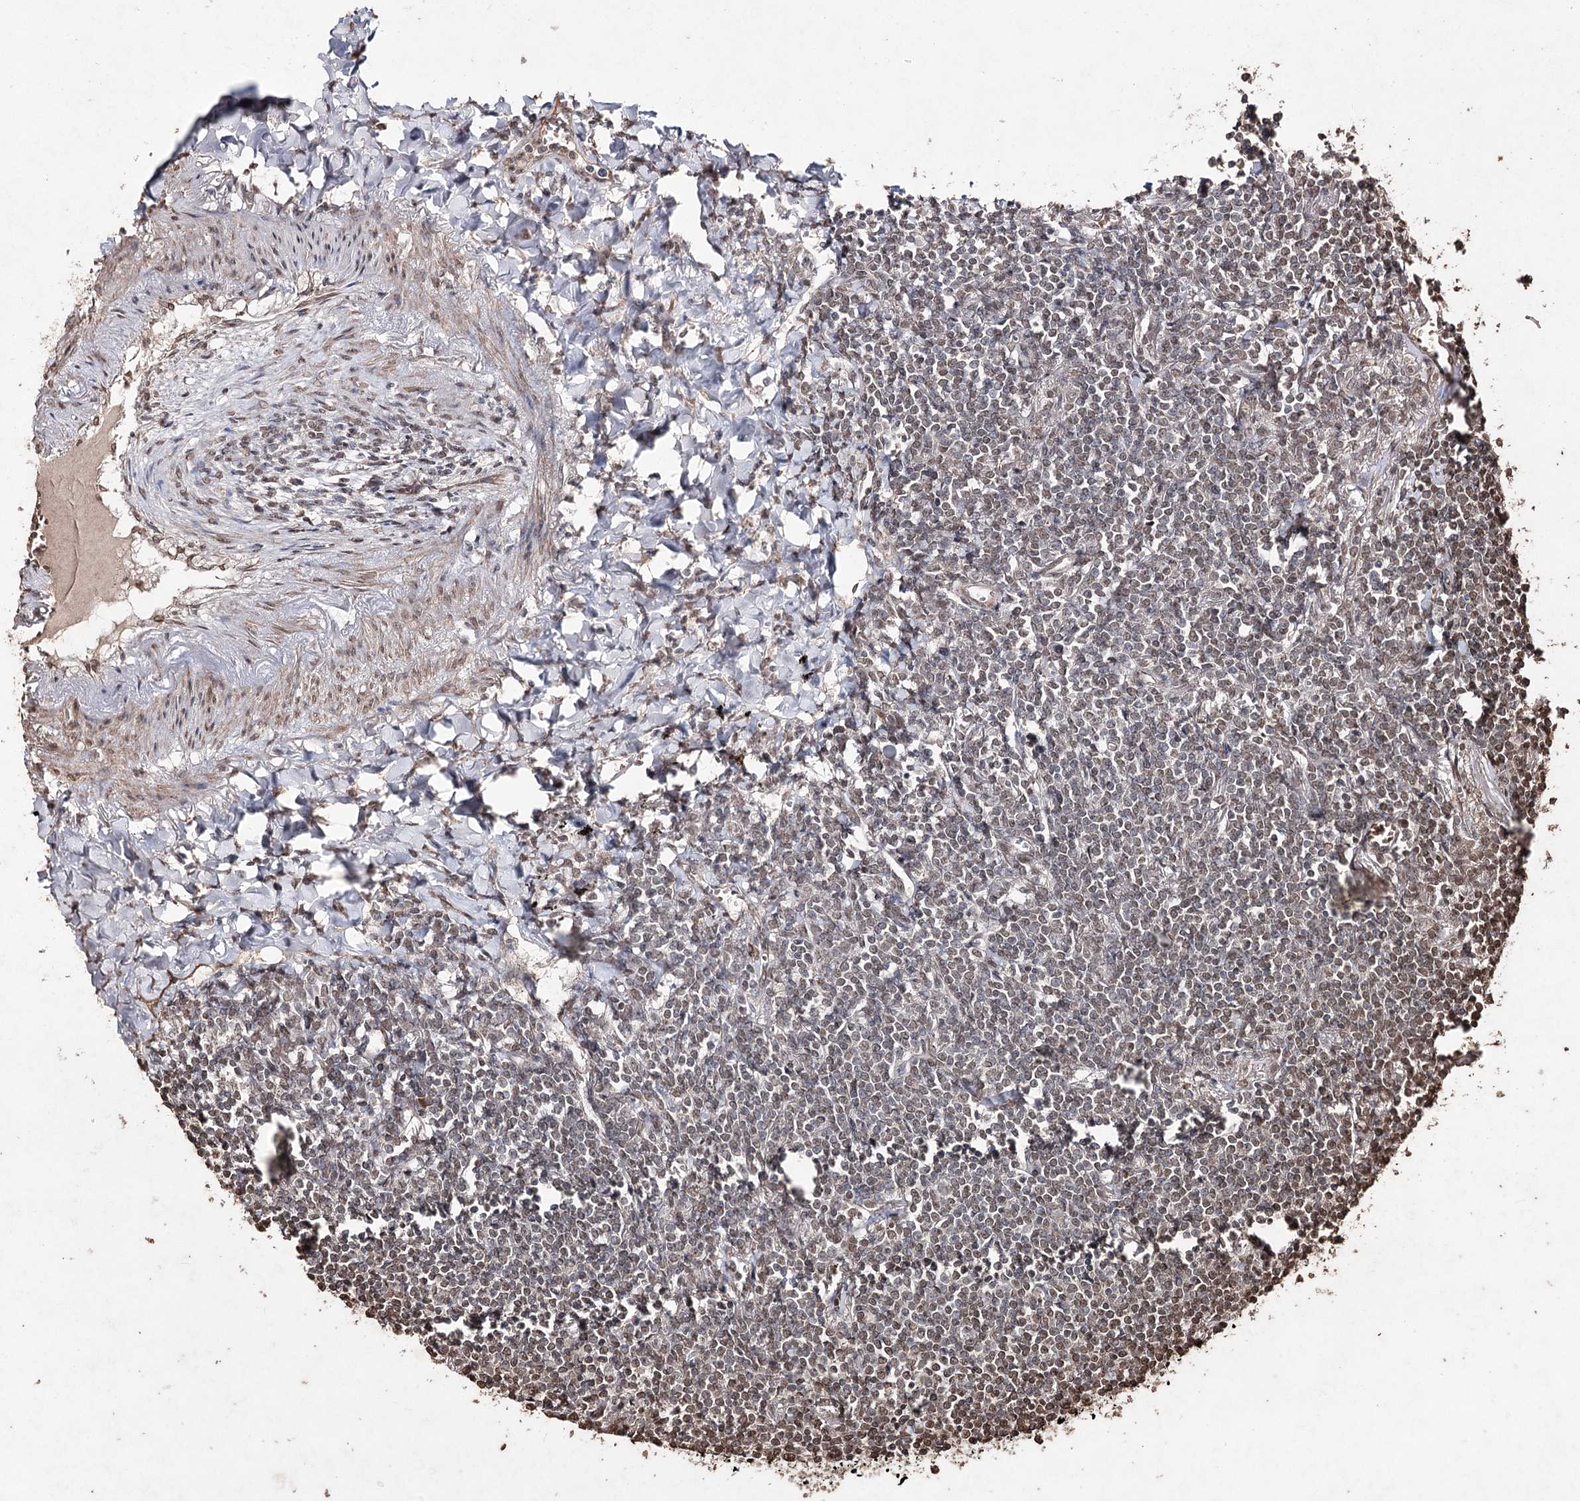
{"staining": {"intensity": "negative", "quantity": "none", "location": "none"}, "tissue": "lymphoma", "cell_type": "Tumor cells", "image_type": "cancer", "snomed": [{"axis": "morphology", "description": "Malignant lymphoma, non-Hodgkin's type, Low grade"}, {"axis": "topography", "description": "Lung"}], "caption": "Immunohistochemical staining of low-grade malignant lymphoma, non-Hodgkin's type demonstrates no significant expression in tumor cells. (Stains: DAB immunohistochemistry (IHC) with hematoxylin counter stain, Microscopy: brightfield microscopy at high magnification).", "gene": "ATG14", "patient": {"sex": "female", "age": 71}}